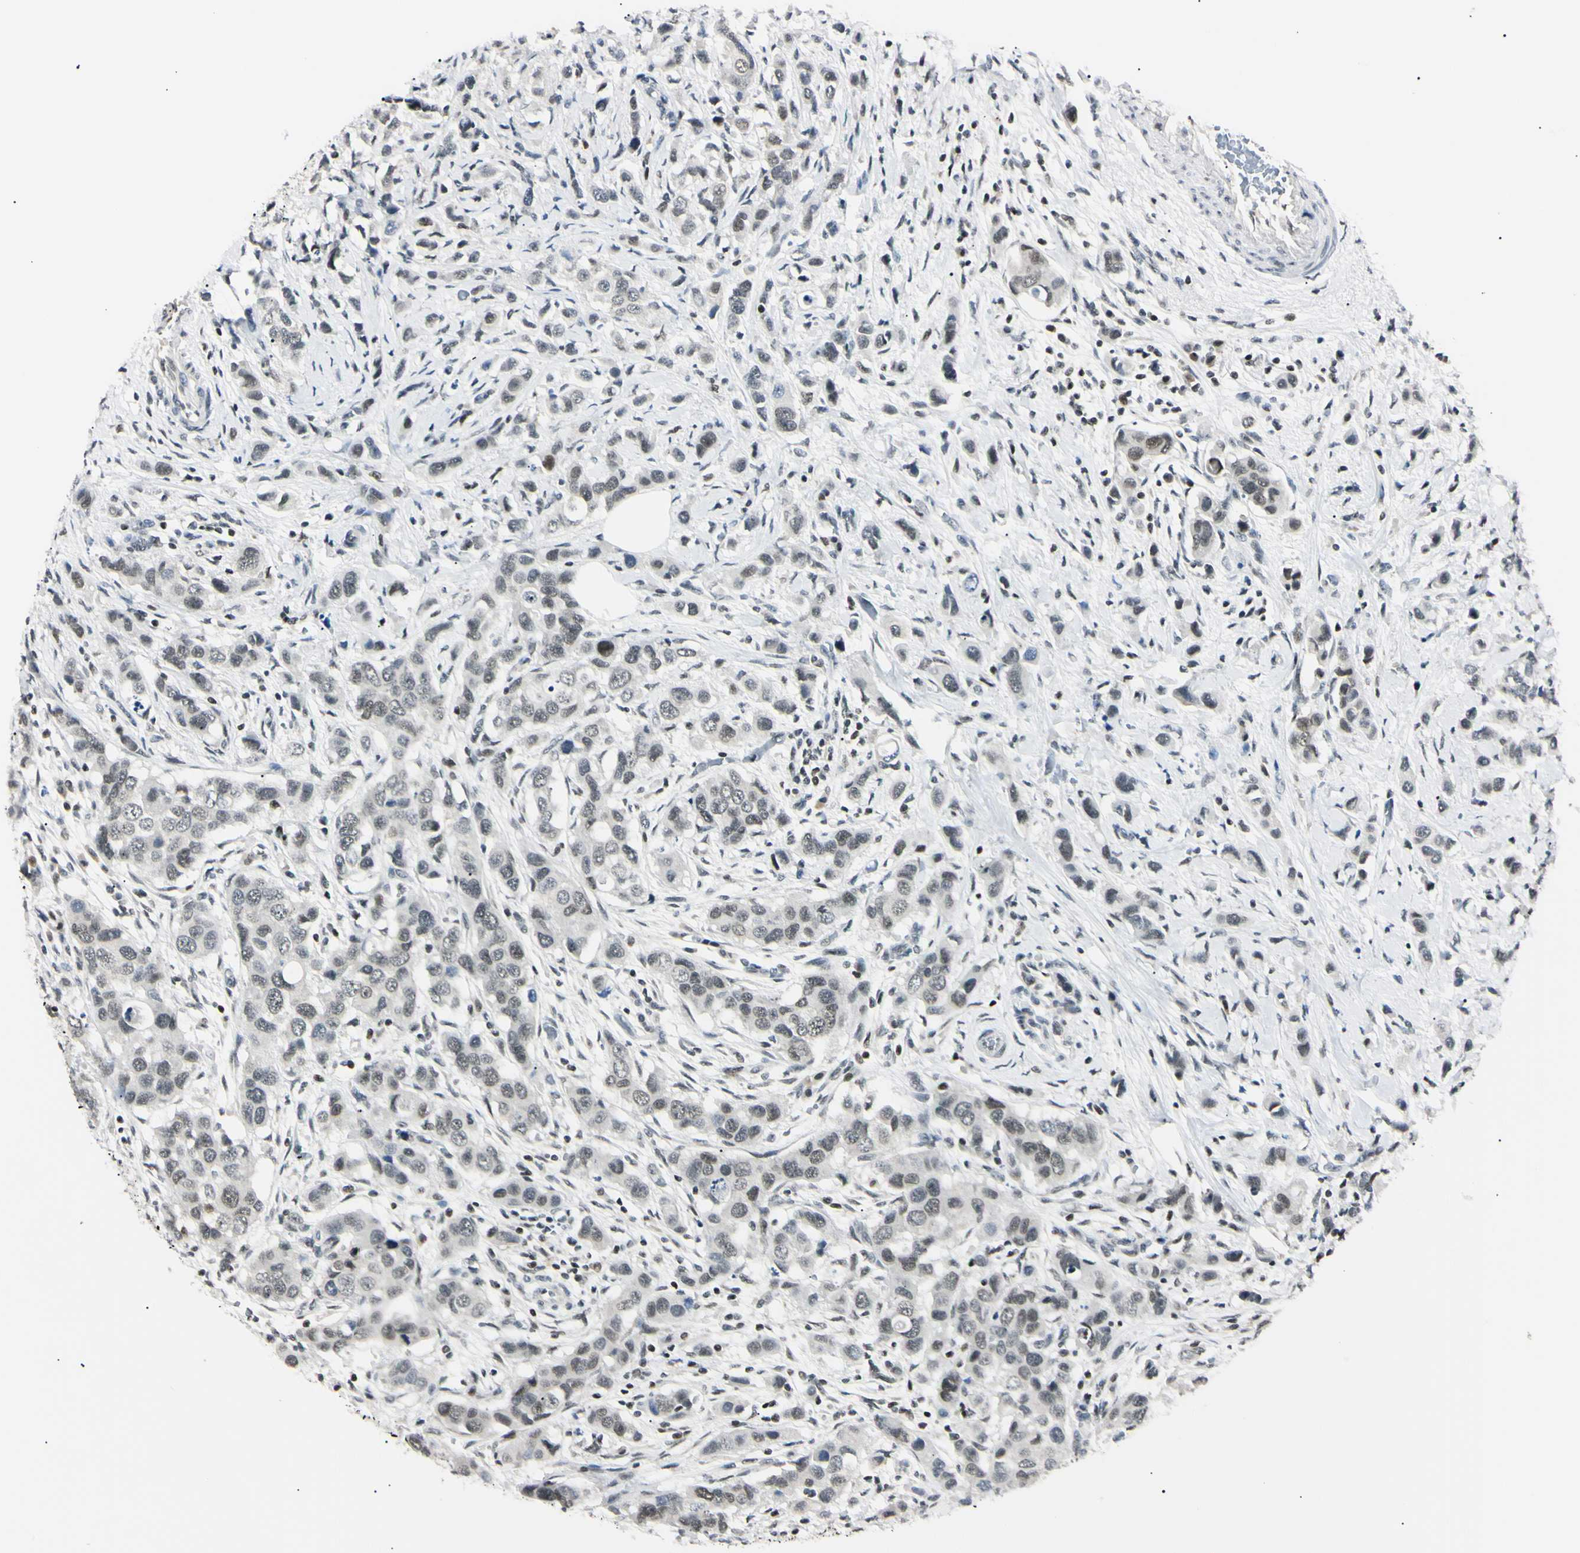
{"staining": {"intensity": "negative", "quantity": "none", "location": "none"}, "tissue": "breast cancer", "cell_type": "Tumor cells", "image_type": "cancer", "snomed": [{"axis": "morphology", "description": "Normal tissue, NOS"}, {"axis": "morphology", "description": "Duct carcinoma"}, {"axis": "topography", "description": "Breast"}], "caption": "The histopathology image displays no staining of tumor cells in breast cancer.", "gene": "C1orf174", "patient": {"sex": "female", "age": 50}}